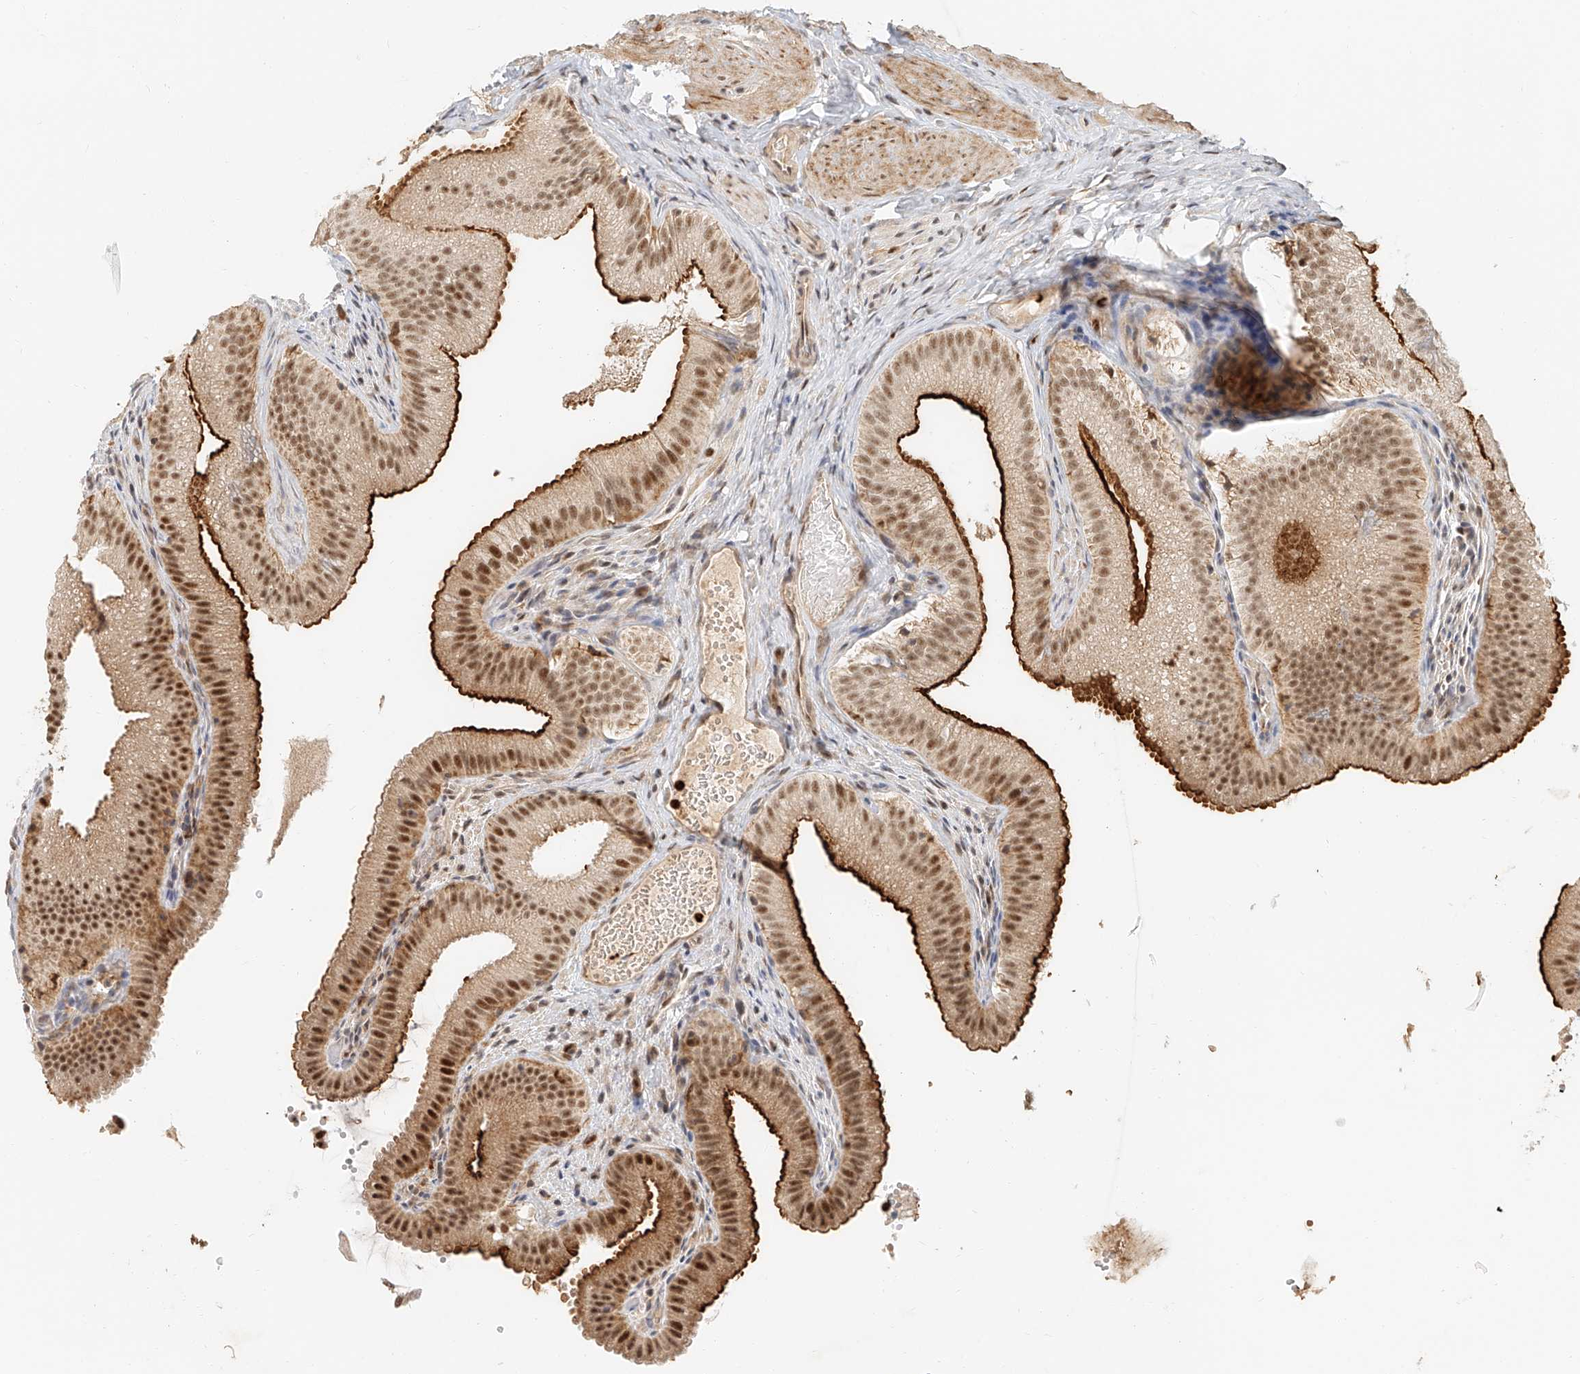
{"staining": {"intensity": "strong", "quantity": ">75%", "location": "cytoplasmic/membranous,nuclear"}, "tissue": "gallbladder", "cell_type": "Glandular cells", "image_type": "normal", "snomed": [{"axis": "morphology", "description": "Normal tissue, NOS"}, {"axis": "topography", "description": "Gallbladder"}], "caption": "Immunohistochemistry (IHC) histopathology image of unremarkable human gallbladder stained for a protein (brown), which exhibits high levels of strong cytoplasmic/membranous,nuclear staining in about >75% of glandular cells.", "gene": "CXorf58", "patient": {"sex": "female", "age": 30}}